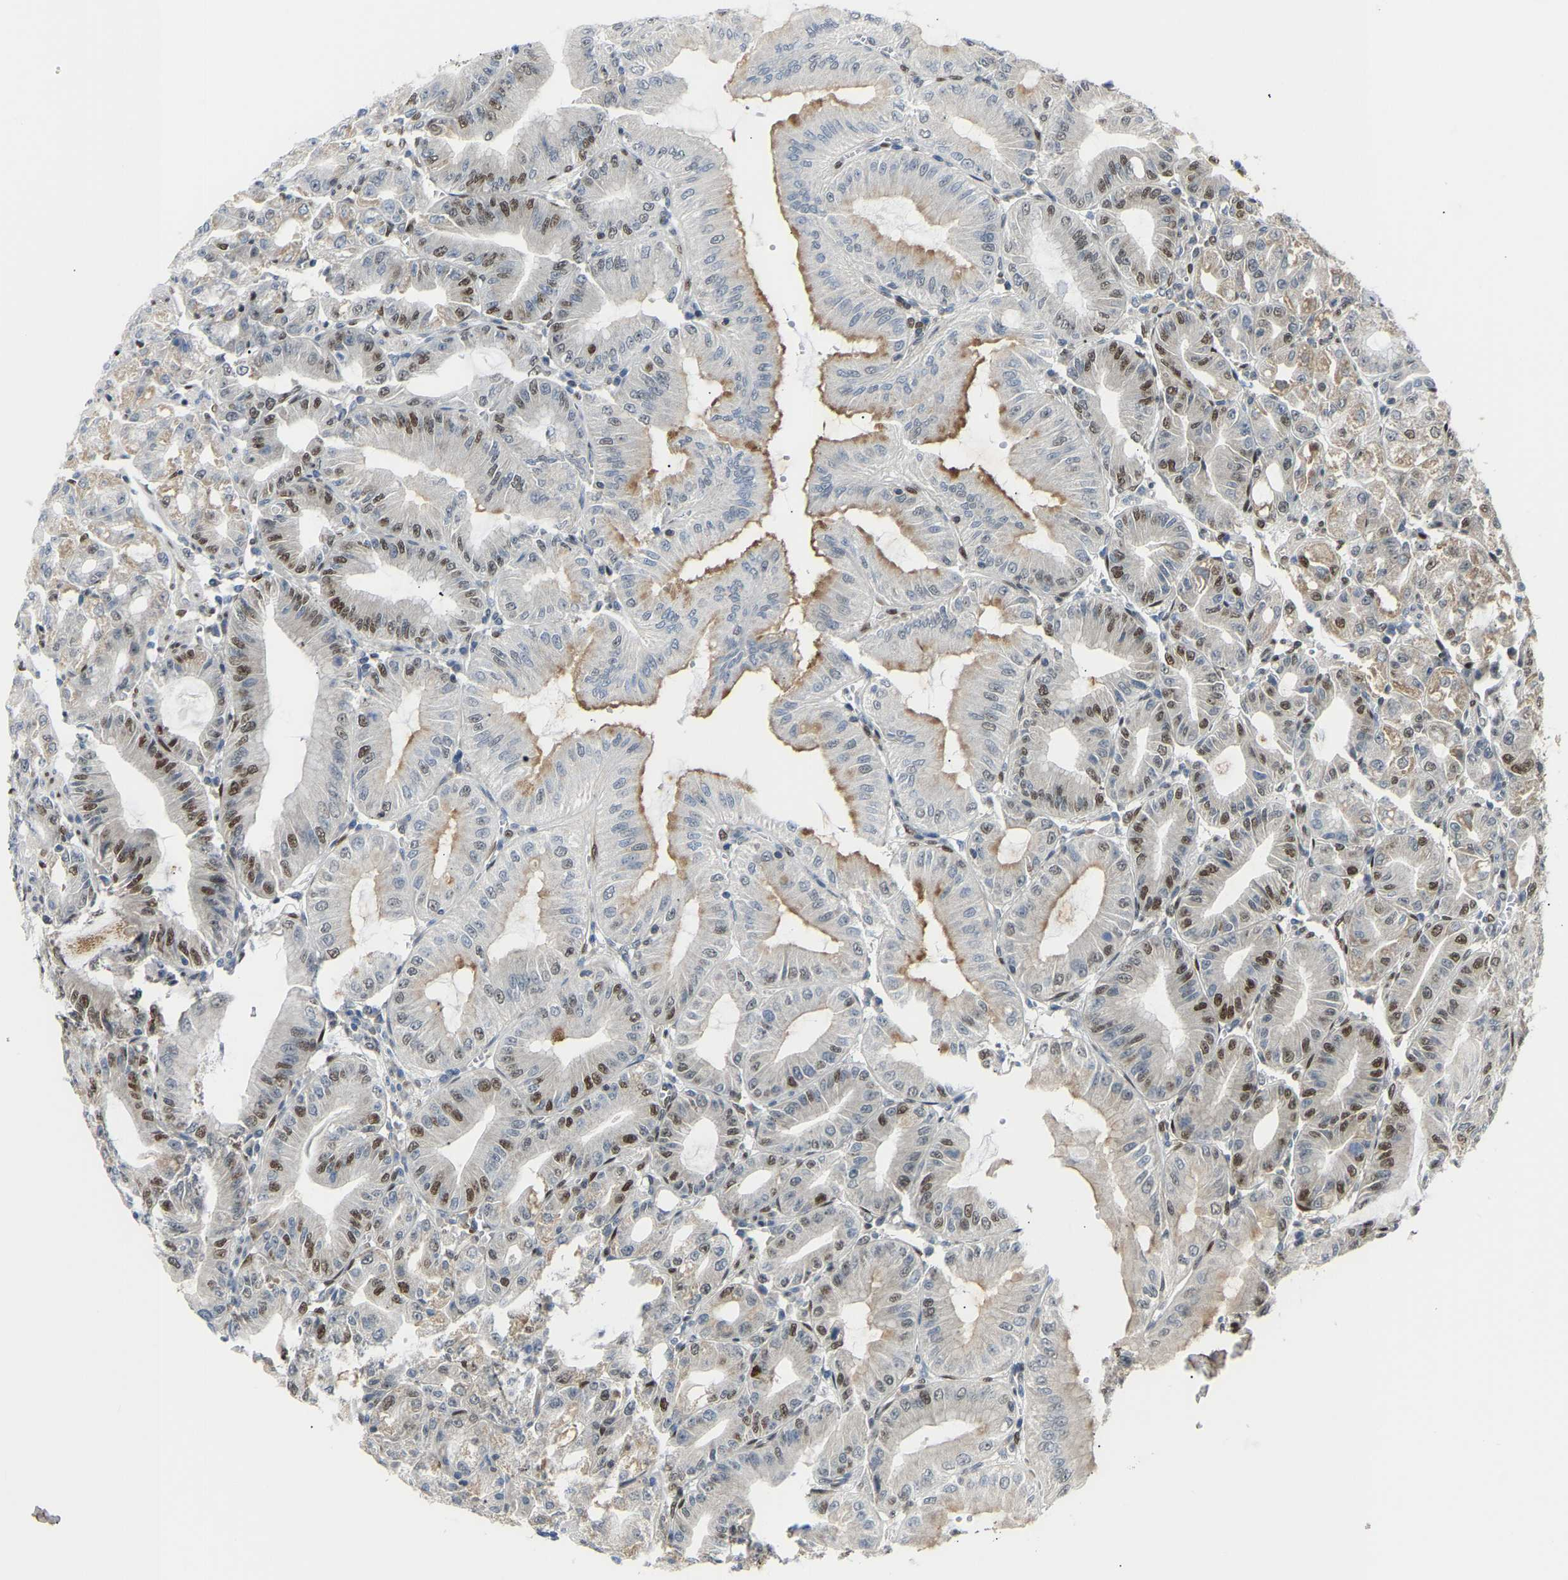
{"staining": {"intensity": "strong", "quantity": ">75%", "location": "nuclear"}, "tissue": "stomach", "cell_type": "Glandular cells", "image_type": "normal", "snomed": [{"axis": "morphology", "description": "Normal tissue, NOS"}, {"axis": "topography", "description": "Stomach, lower"}], "caption": "This histopathology image demonstrates unremarkable stomach stained with IHC to label a protein in brown. The nuclear of glandular cells show strong positivity for the protein. Nuclei are counter-stained blue.", "gene": "SSBP2", "patient": {"sex": "male", "age": 71}}